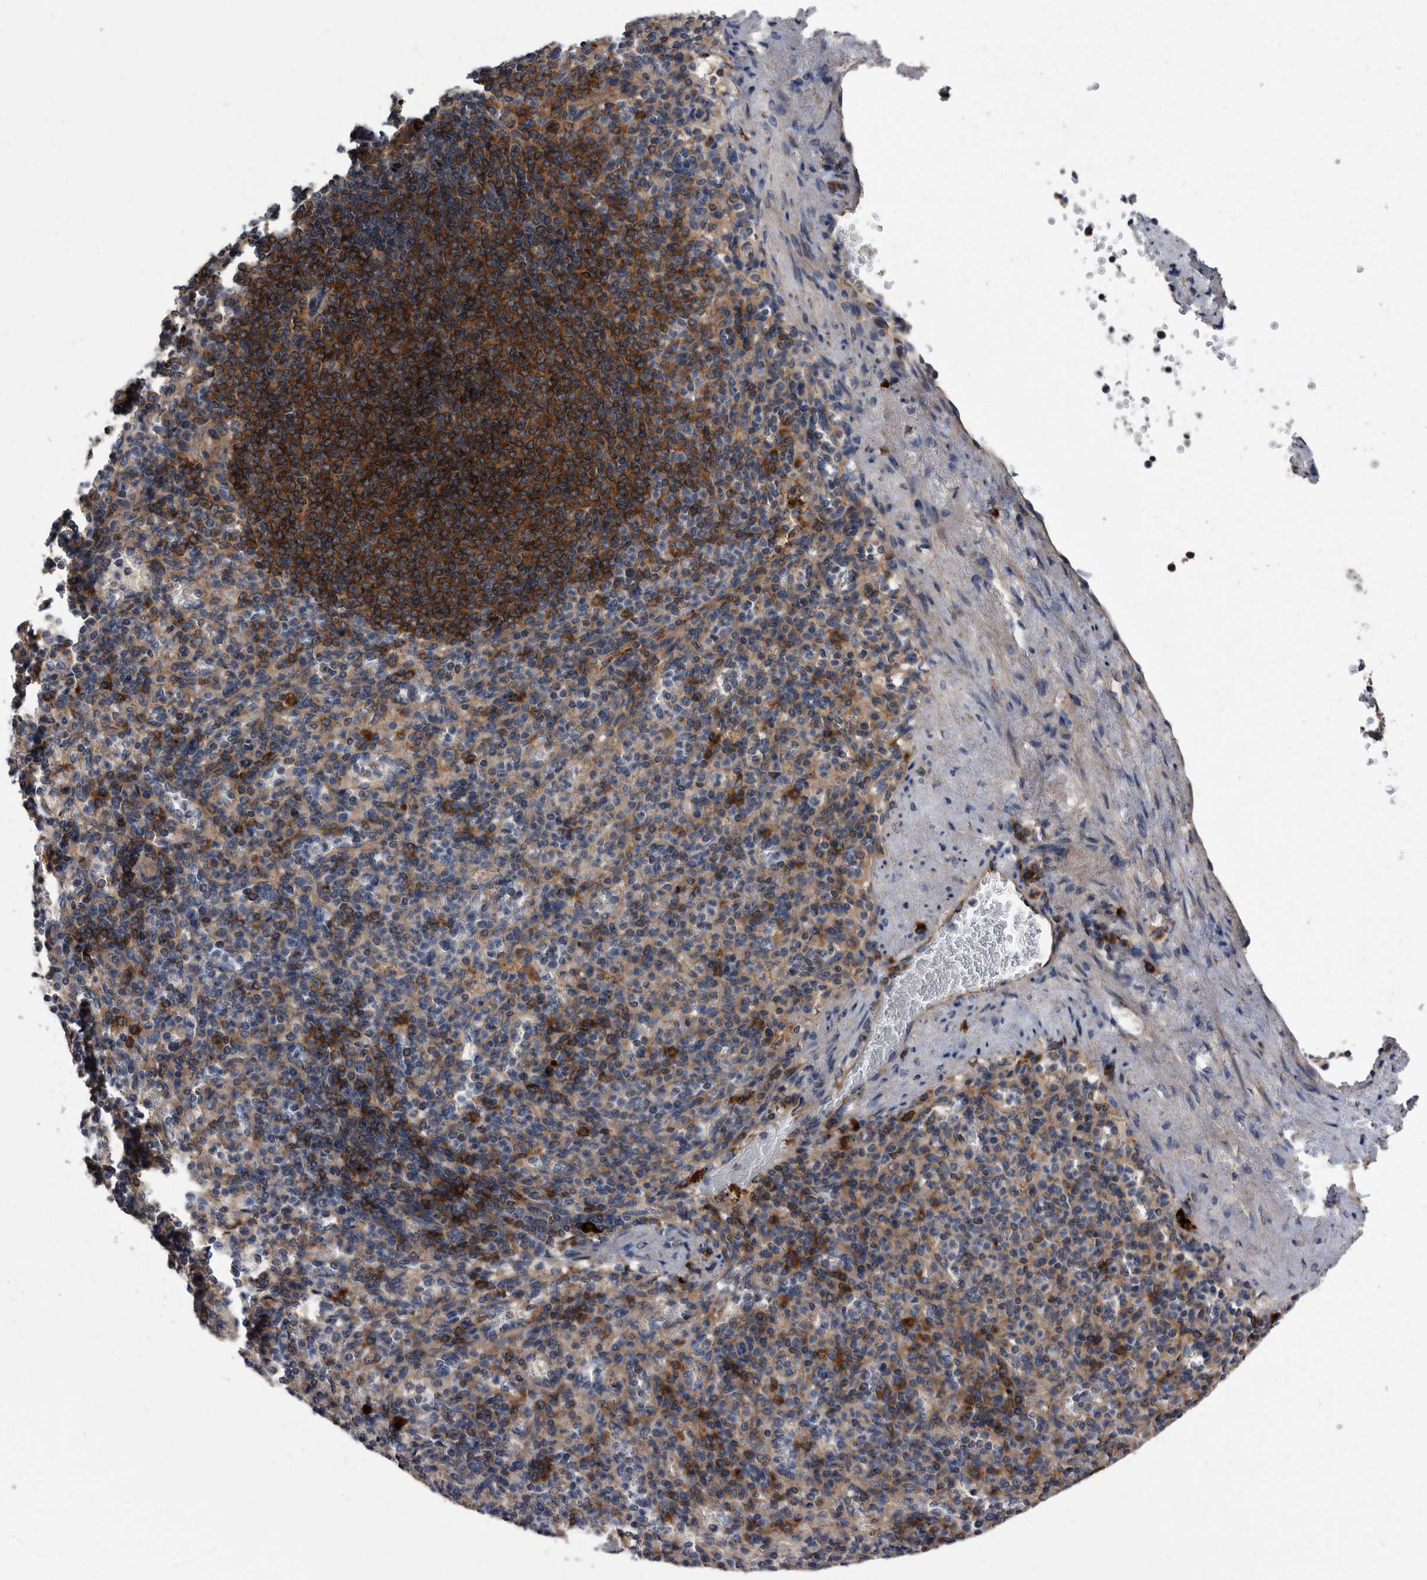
{"staining": {"intensity": "negative", "quantity": "none", "location": "none"}, "tissue": "spleen", "cell_type": "Cells in red pulp", "image_type": "normal", "snomed": [{"axis": "morphology", "description": "Normal tissue, NOS"}, {"axis": "topography", "description": "Spleen"}], "caption": "Immunohistochemical staining of normal human spleen displays no significant staining in cells in red pulp. (Immunohistochemistry (ihc), brightfield microscopy, high magnification).", "gene": "DTNBP1", "patient": {"sex": "female", "age": 74}}